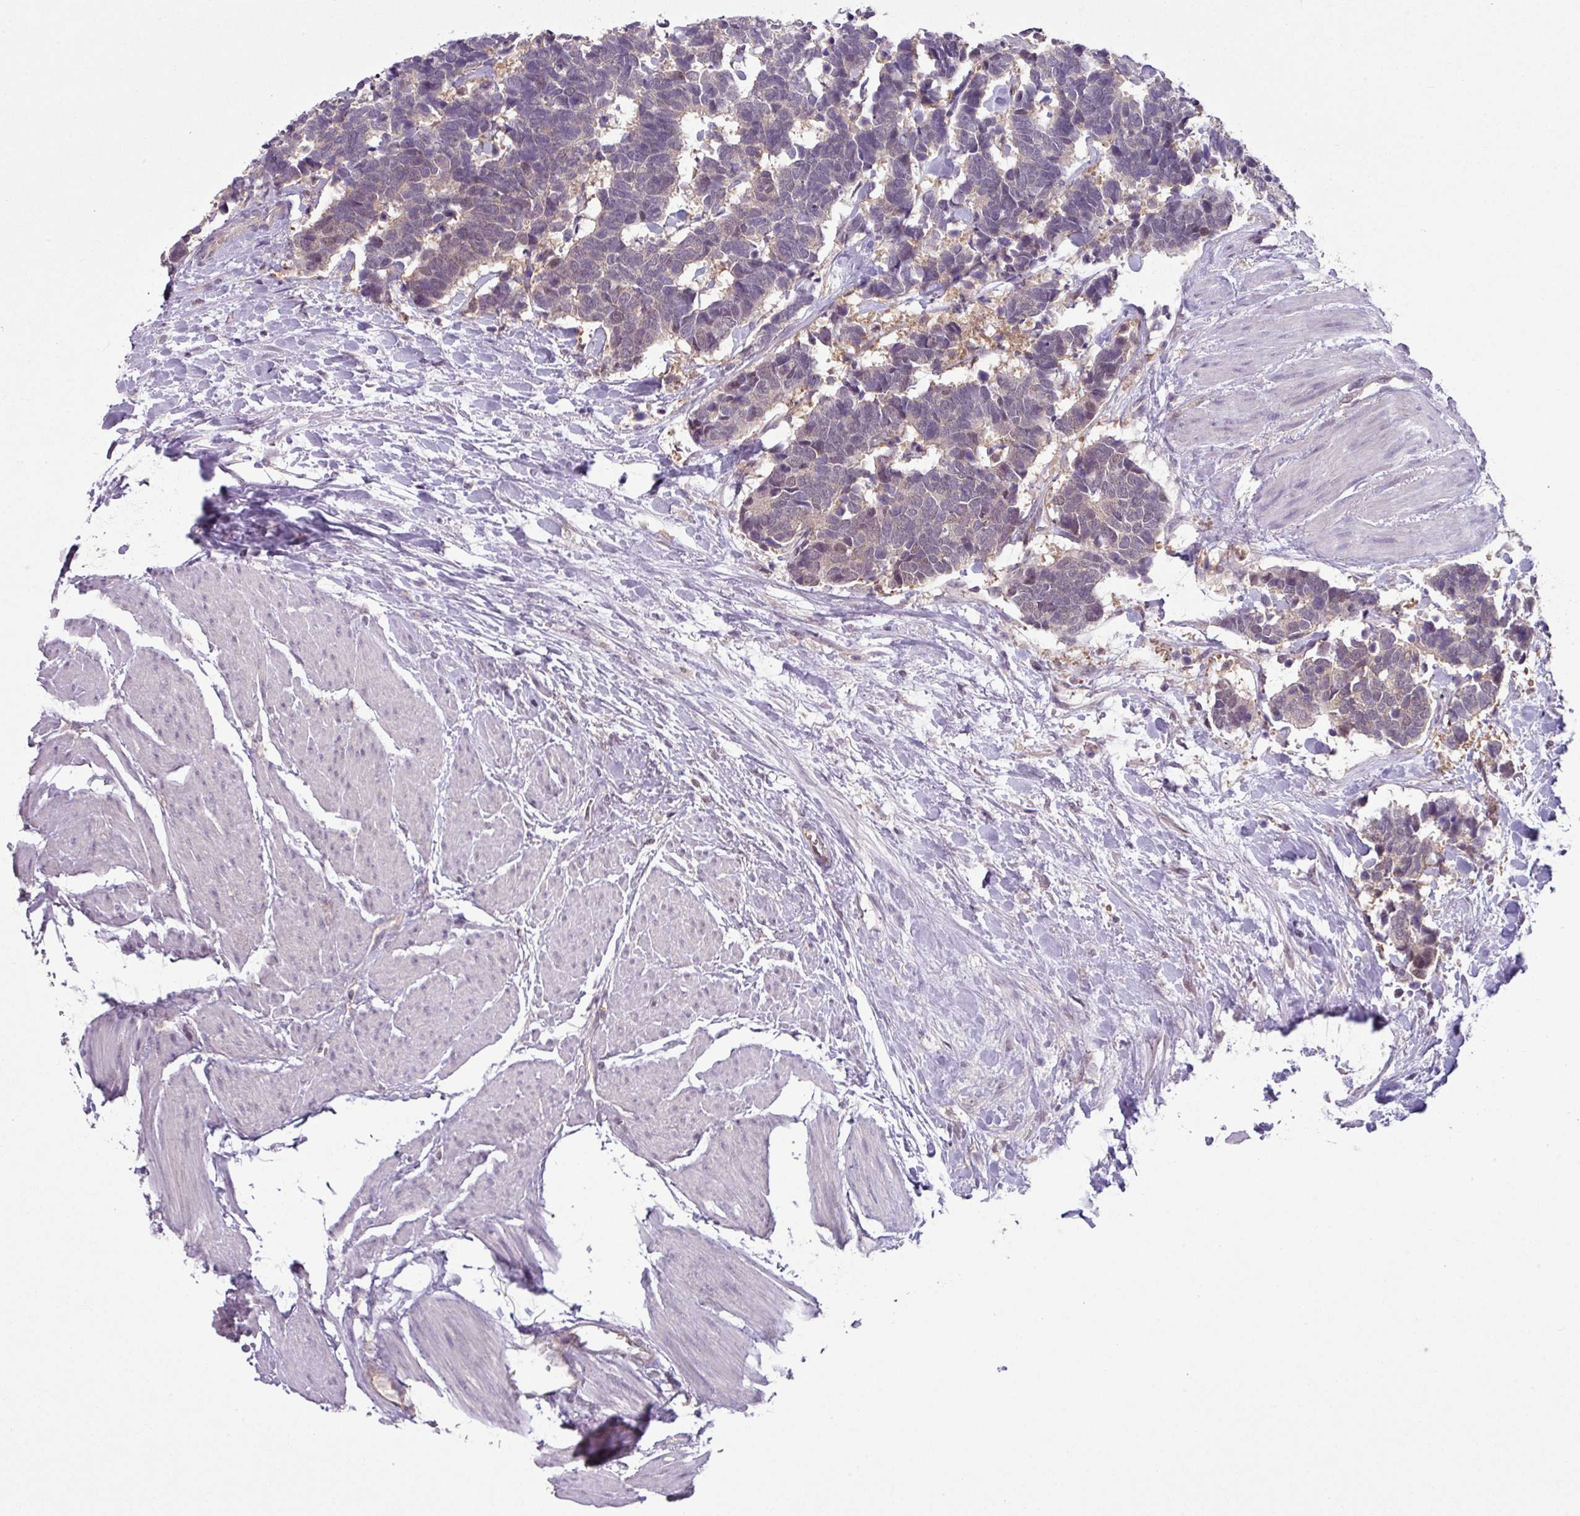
{"staining": {"intensity": "moderate", "quantity": "25%-75%", "location": "cytoplasmic/membranous"}, "tissue": "carcinoid", "cell_type": "Tumor cells", "image_type": "cancer", "snomed": [{"axis": "morphology", "description": "Carcinoma, NOS"}, {"axis": "morphology", "description": "Carcinoid, malignant, NOS"}, {"axis": "topography", "description": "Urinary bladder"}], "caption": "Moderate cytoplasmic/membranous staining is appreciated in about 25%-75% of tumor cells in carcinoid. (DAB IHC, brown staining for protein, blue staining for nuclei).", "gene": "TTLL12", "patient": {"sex": "male", "age": 57}}